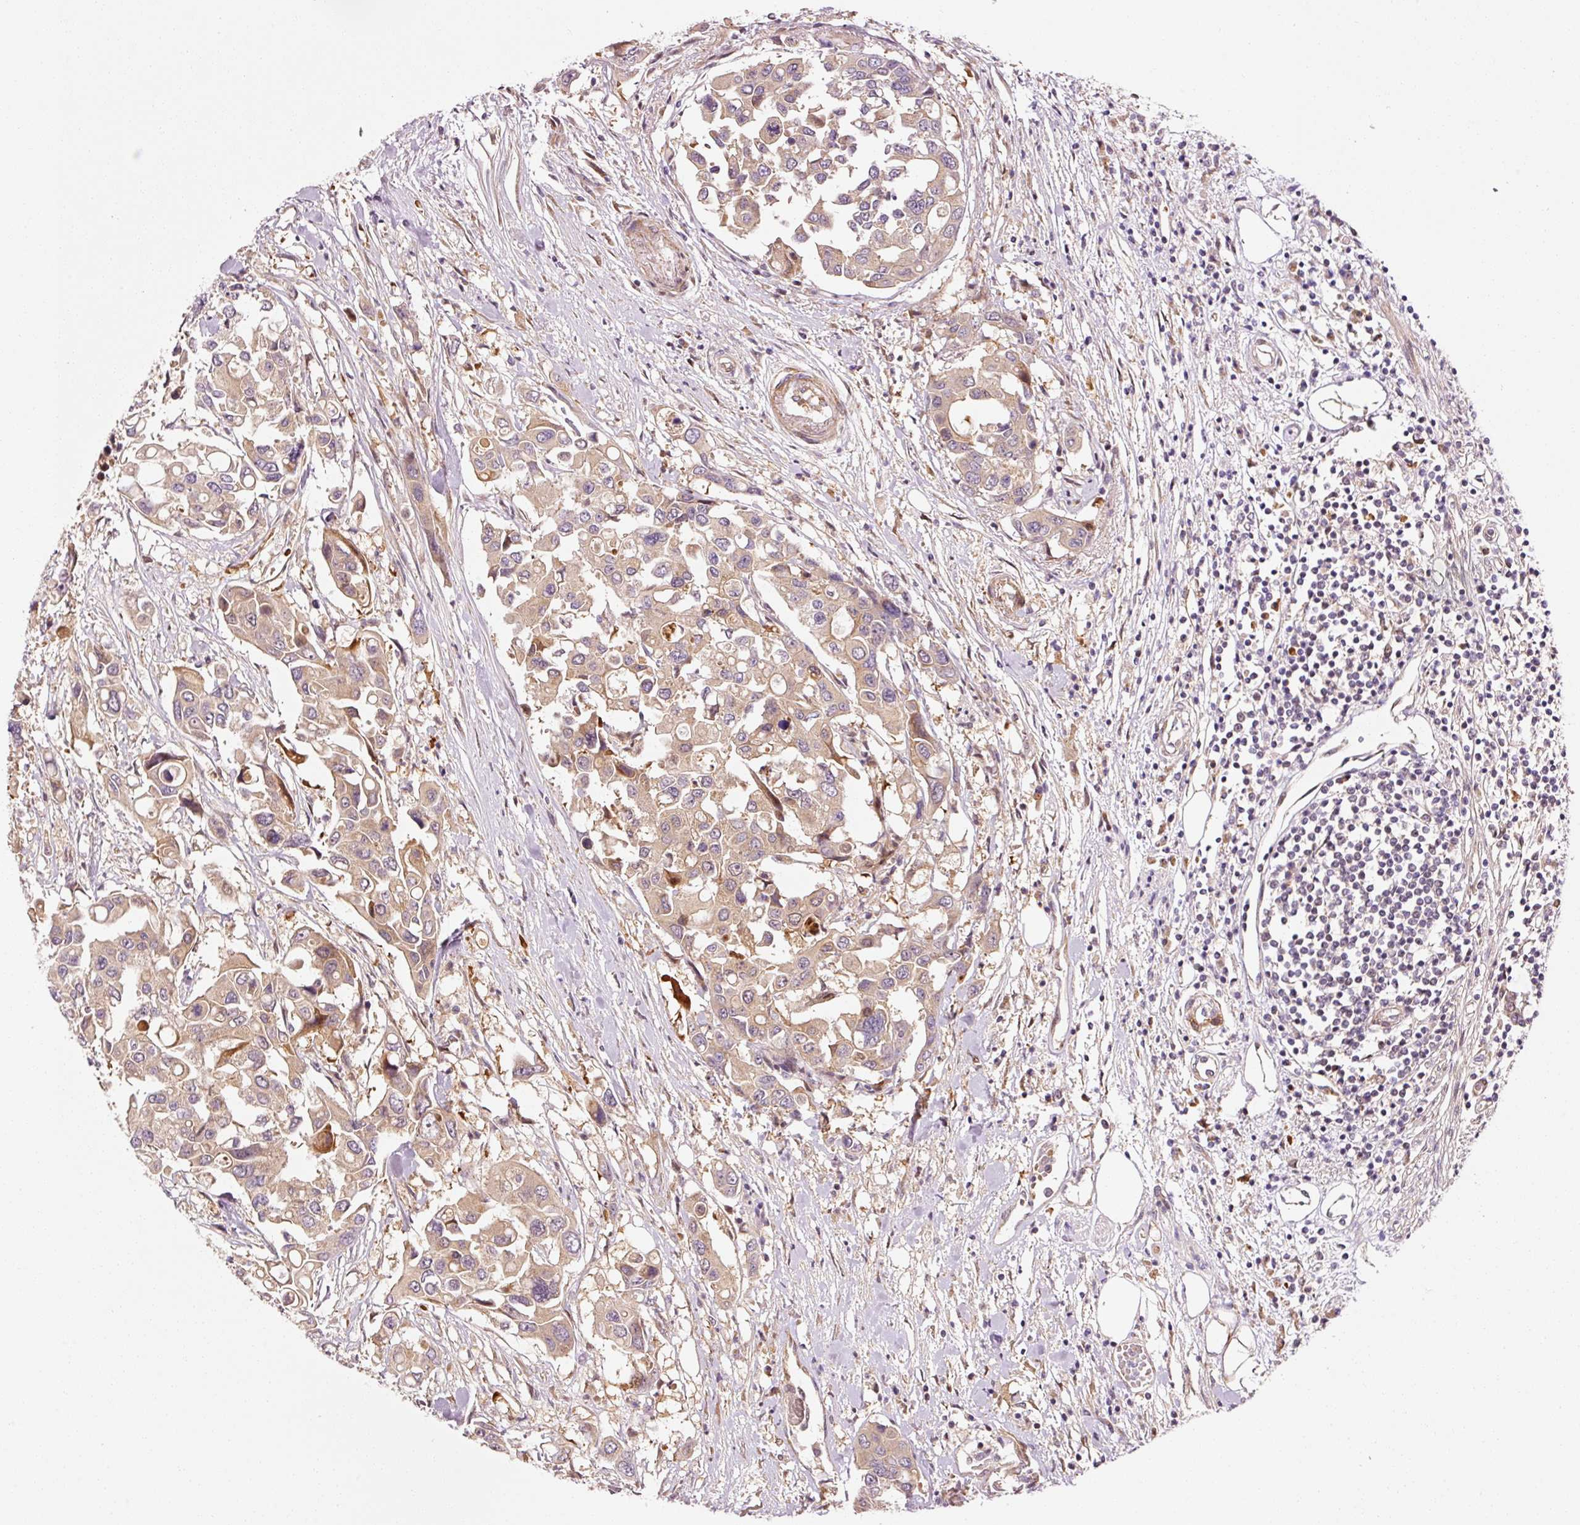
{"staining": {"intensity": "moderate", "quantity": ">75%", "location": "cytoplasmic/membranous"}, "tissue": "colorectal cancer", "cell_type": "Tumor cells", "image_type": "cancer", "snomed": [{"axis": "morphology", "description": "Adenocarcinoma, NOS"}, {"axis": "topography", "description": "Colon"}], "caption": "Protein expression analysis of human adenocarcinoma (colorectal) reveals moderate cytoplasmic/membranous expression in about >75% of tumor cells.", "gene": "PPP1R14B", "patient": {"sex": "male", "age": 77}}